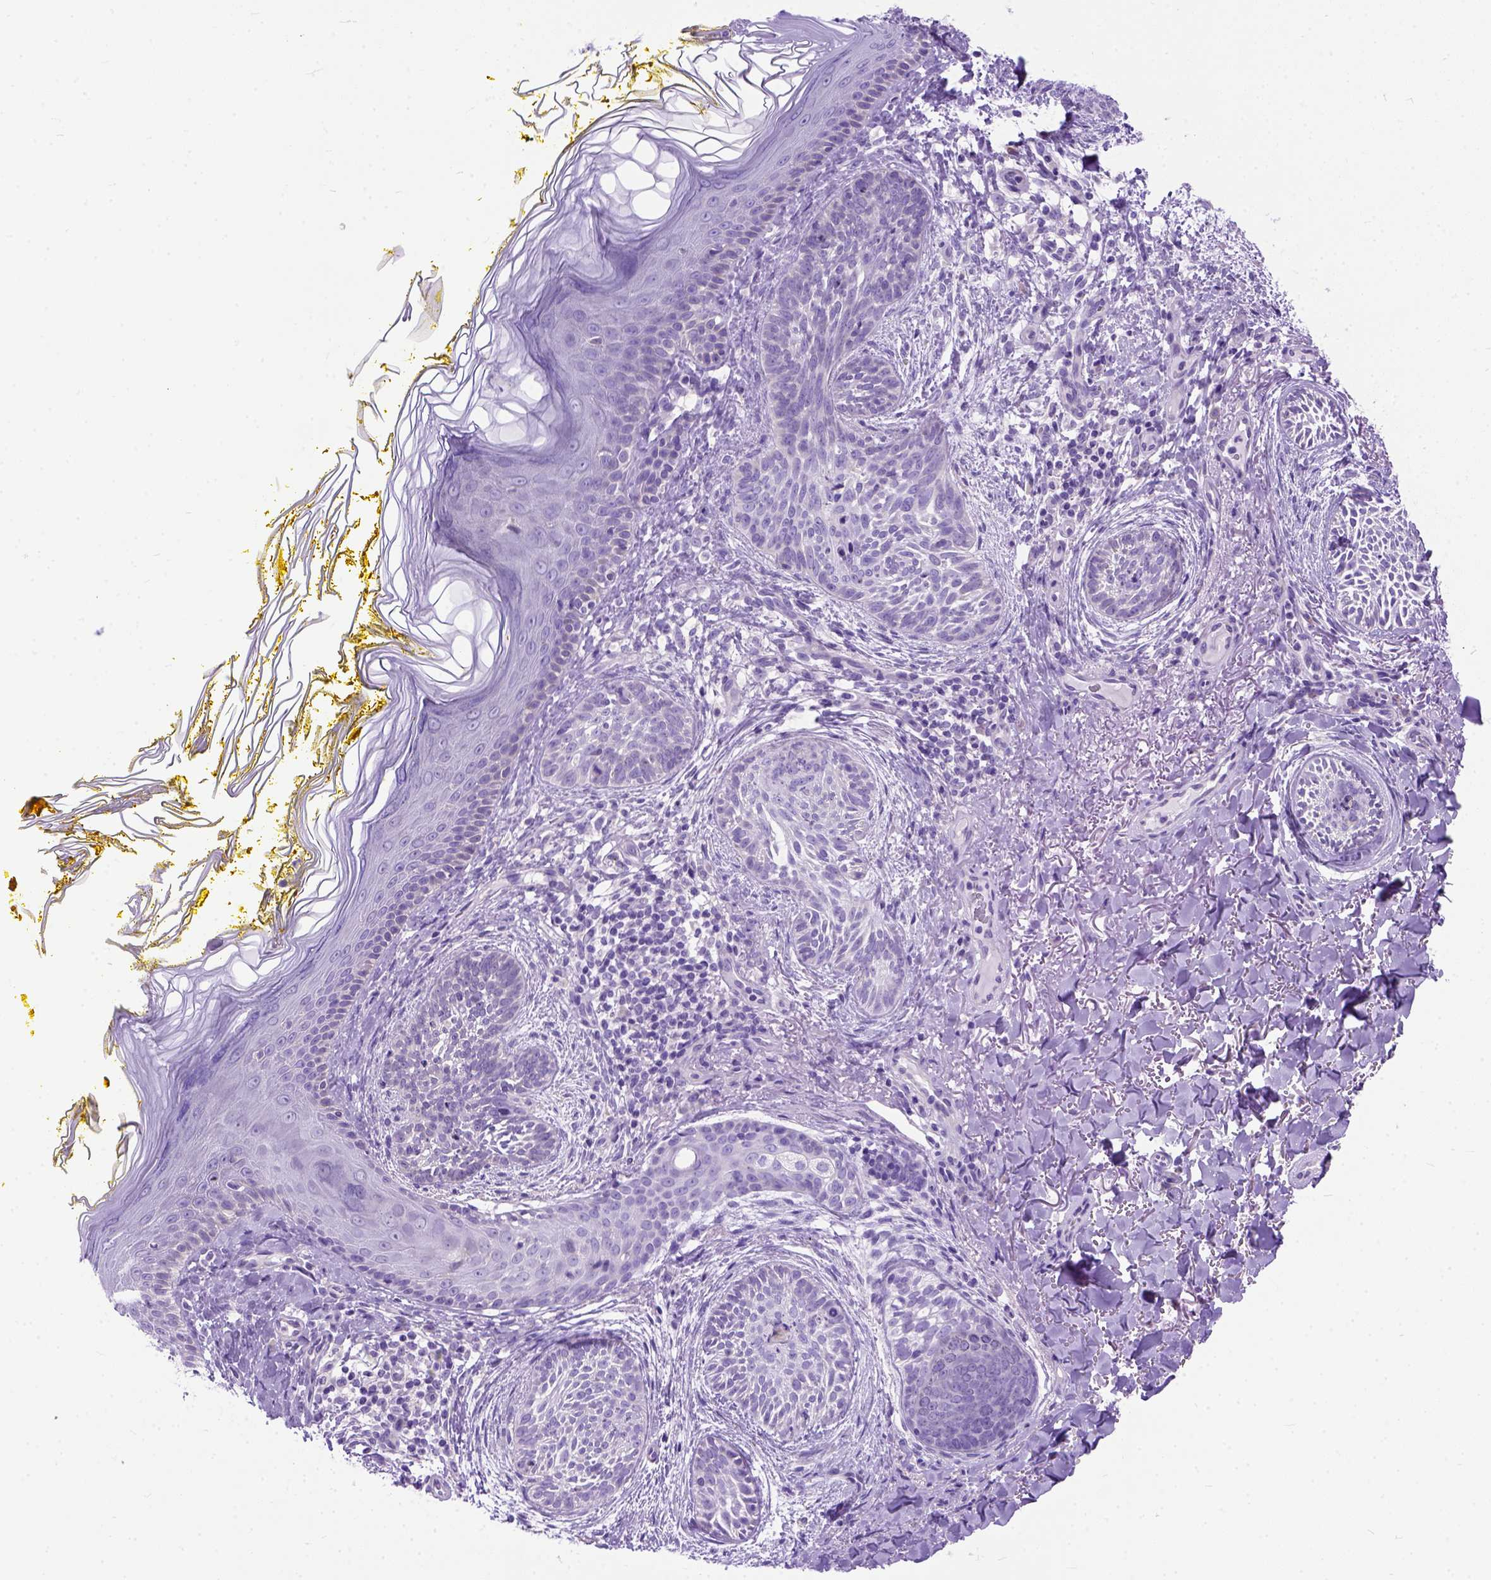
{"staining": {"intensity": "negative", "quantity": "none", "location": "none"}, "tissue": "skin cancer", "cell_type": "Tumor cells", "image_type": "cancer", "snomed": [{"axis": "morphology", "description": "Basal cell carcinoma"}, {"axis": "topography", "description": "Skin"}], "caption": "The immunohistochemistry (IHC) photomicrograph has no significant expression in tumor cells of skin cancer (basal cell carcinoma) tissue. (DAB immunohistochemistry (IHC), high magnification).", "gene": "ODAD3", "patient": {"sex": "female", "age": 68}}